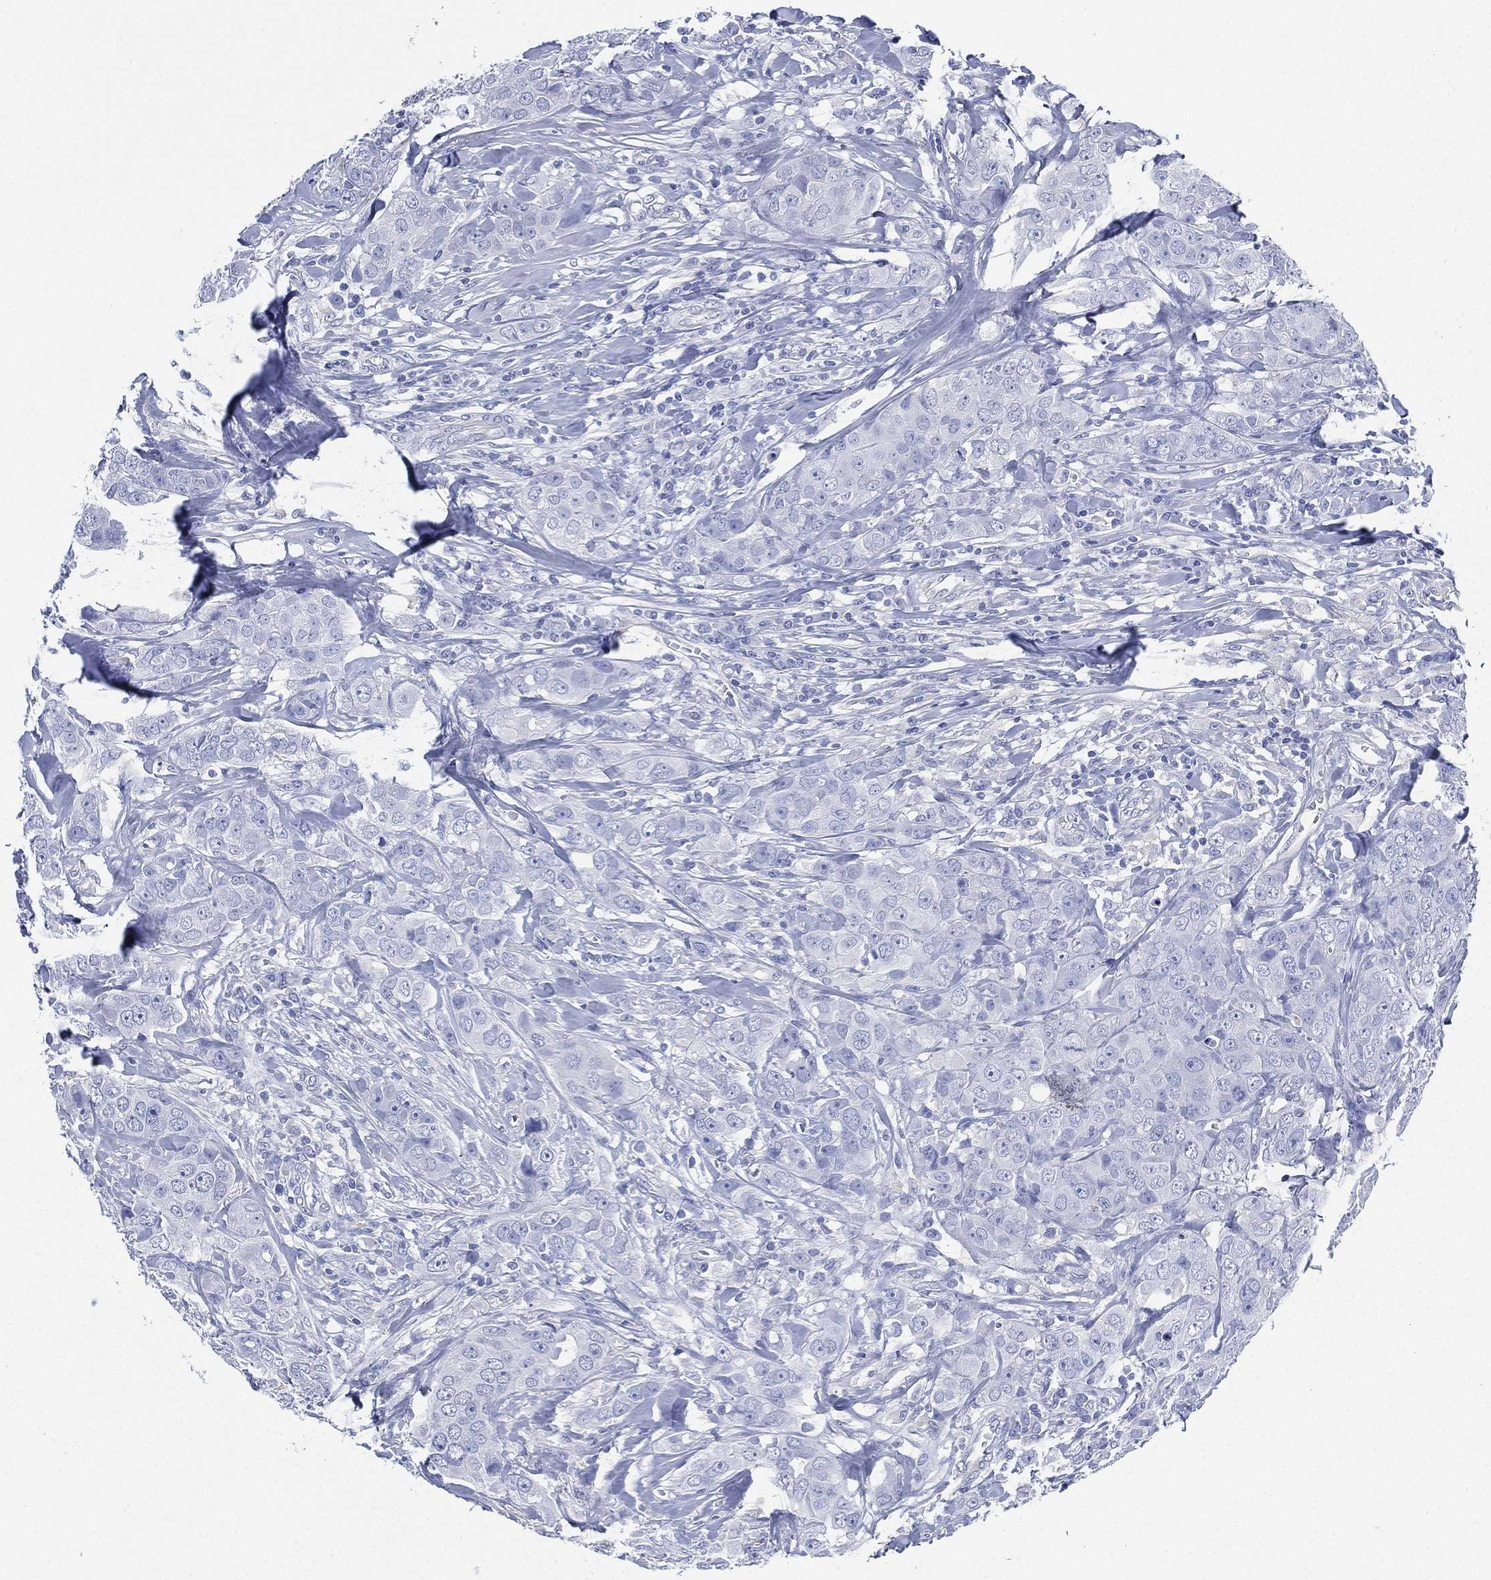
{"staining": {"intensity": "negative", "quantity": "none", "location": "none"}, "tissue": "breast cancer", "cell_type": "Tumor cells", "image_type": "cancer", "snomed": [{"axis": "morphology", "description": "Duct carcinoma"}, {"axis": "topography", "description": "Breast"}], "caption": "Protein analysis of breast cancer (infiltrating ductal carcinoma) displays no significant positivity in tumor cells.", "gene": "CCDC70", "patient": {"sex": "female", "age": 43}}